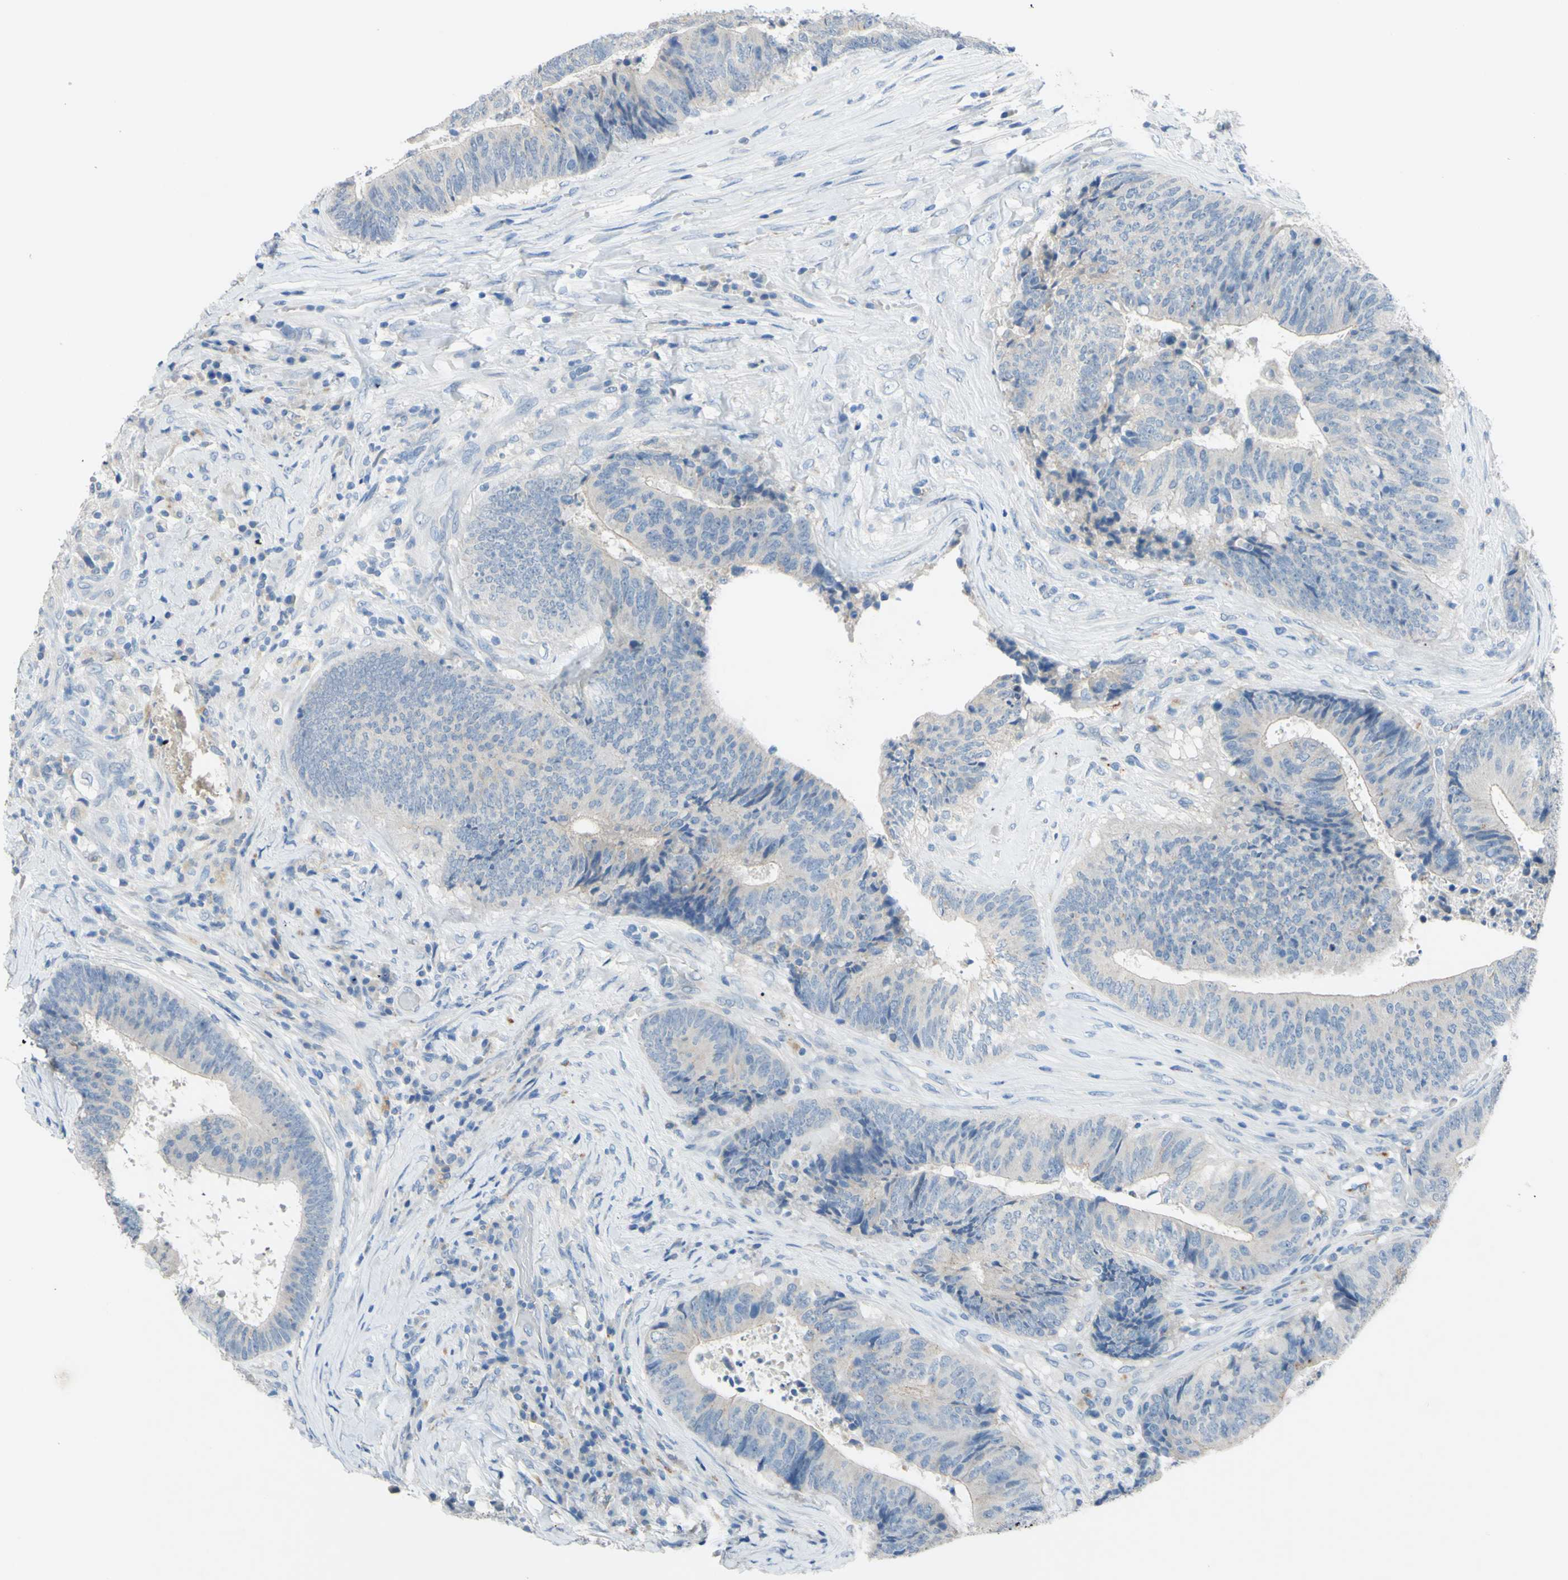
{"staining": {"intensity": "negative", "quantity": "none", "location": "none"}, "tissue": "colorectal cancer", "cell_type": "Tumor cells", "image_type": "cancer", "snomed": [{"axis": "morphology", "description": "Adenocarcinoma, NOS"}, {"axis": "topography", "description": "Rectum"}], "caption": "IHC of adenocarcinoma (colorectal) displays no staining in tumor cells.", "gene": "CDH10", "patient": {"sex": "male", "age": 72}}